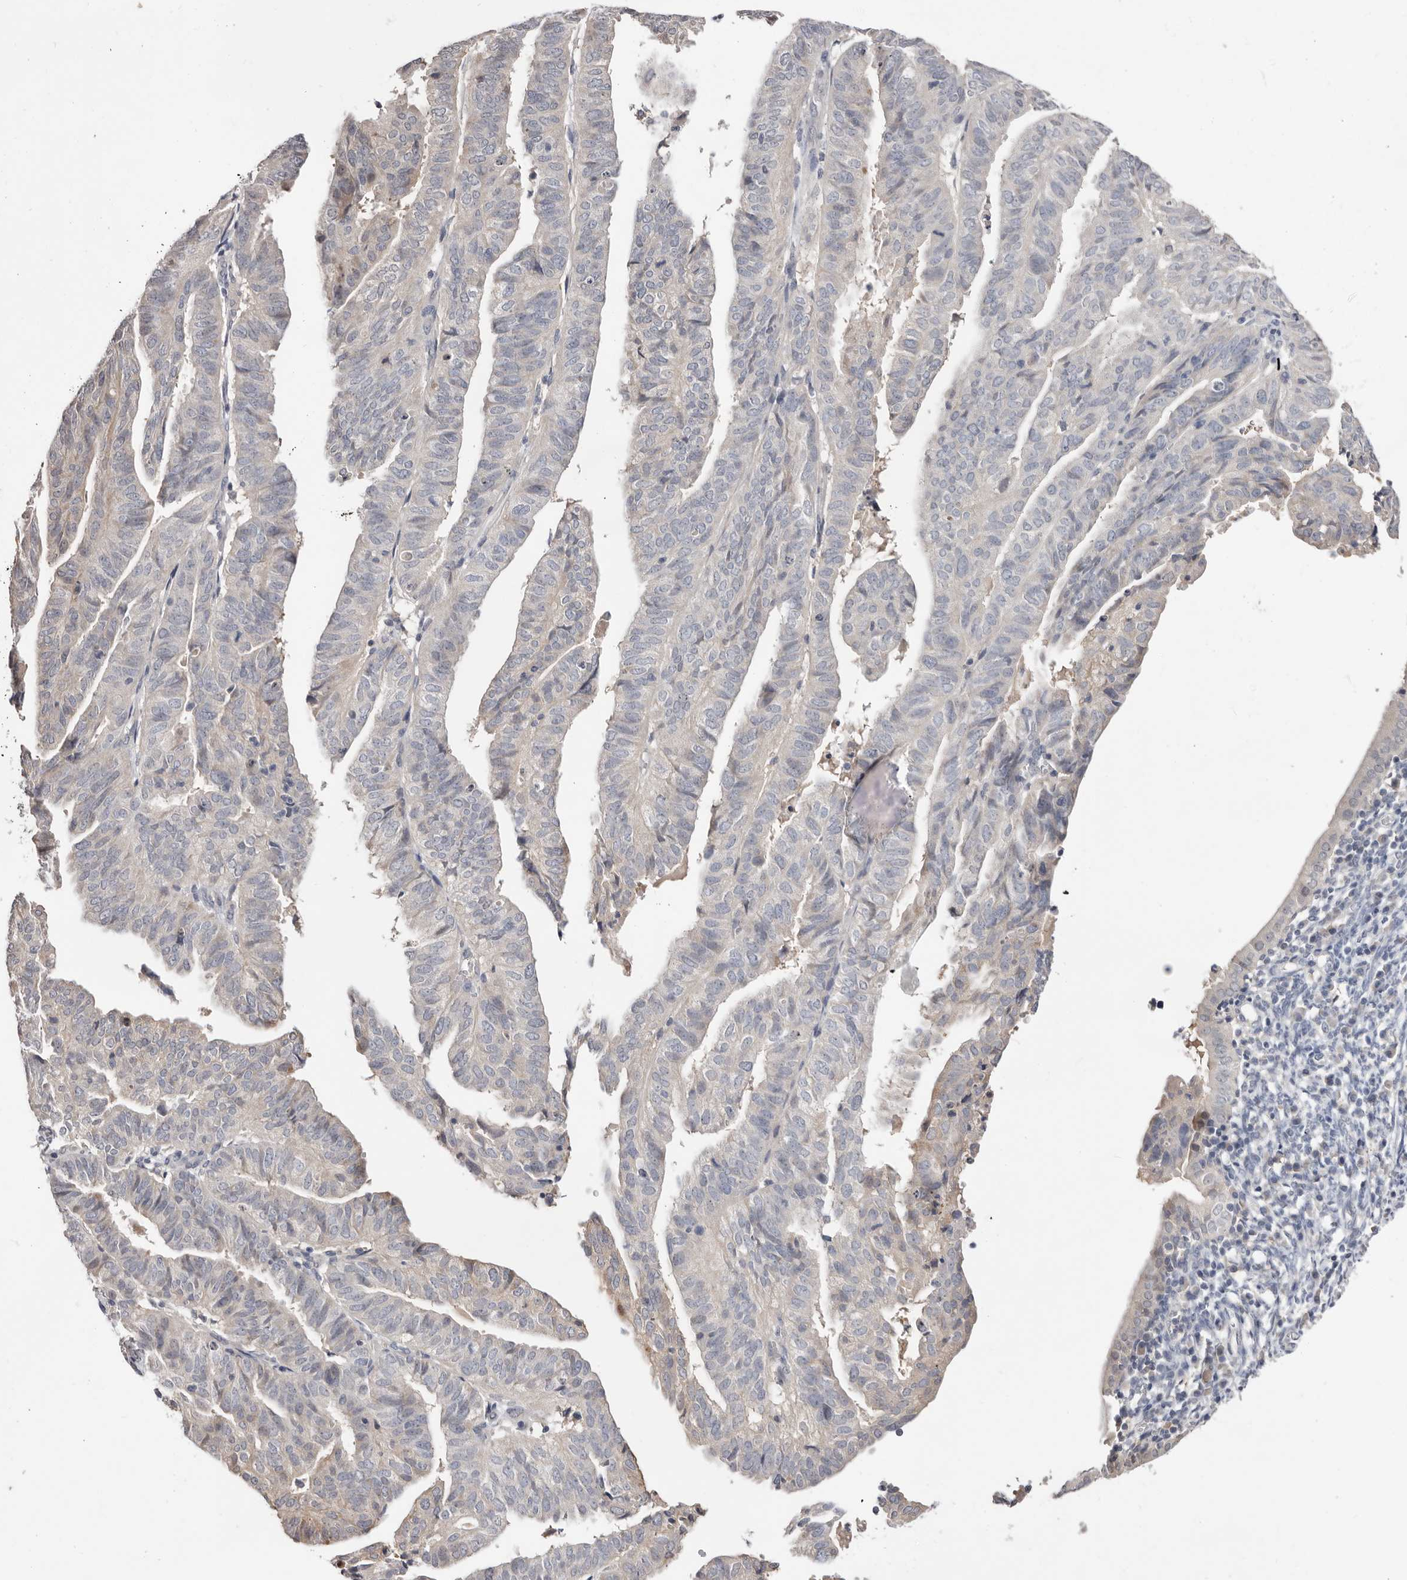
{"staining": {"intensity": "negative", "quantity": "none", "location": "none"}, "tissue": "endometrial cancer", "cell_type": "Tumor cells", "image_type": "cancer", "snomed": [{"axis": "morphology", "description": "Adenocarcinoma, NOS"}, {"axis": "topography", "description": "Uterus"}], "caption": "There is no significant positivity in tumor cells of endometrial cancer (adenocarcinoma). (IHC, brightfield microscopy, high magnification).", "gene": "DOP1A", "patient": {"sex": "female", "age": 77}}